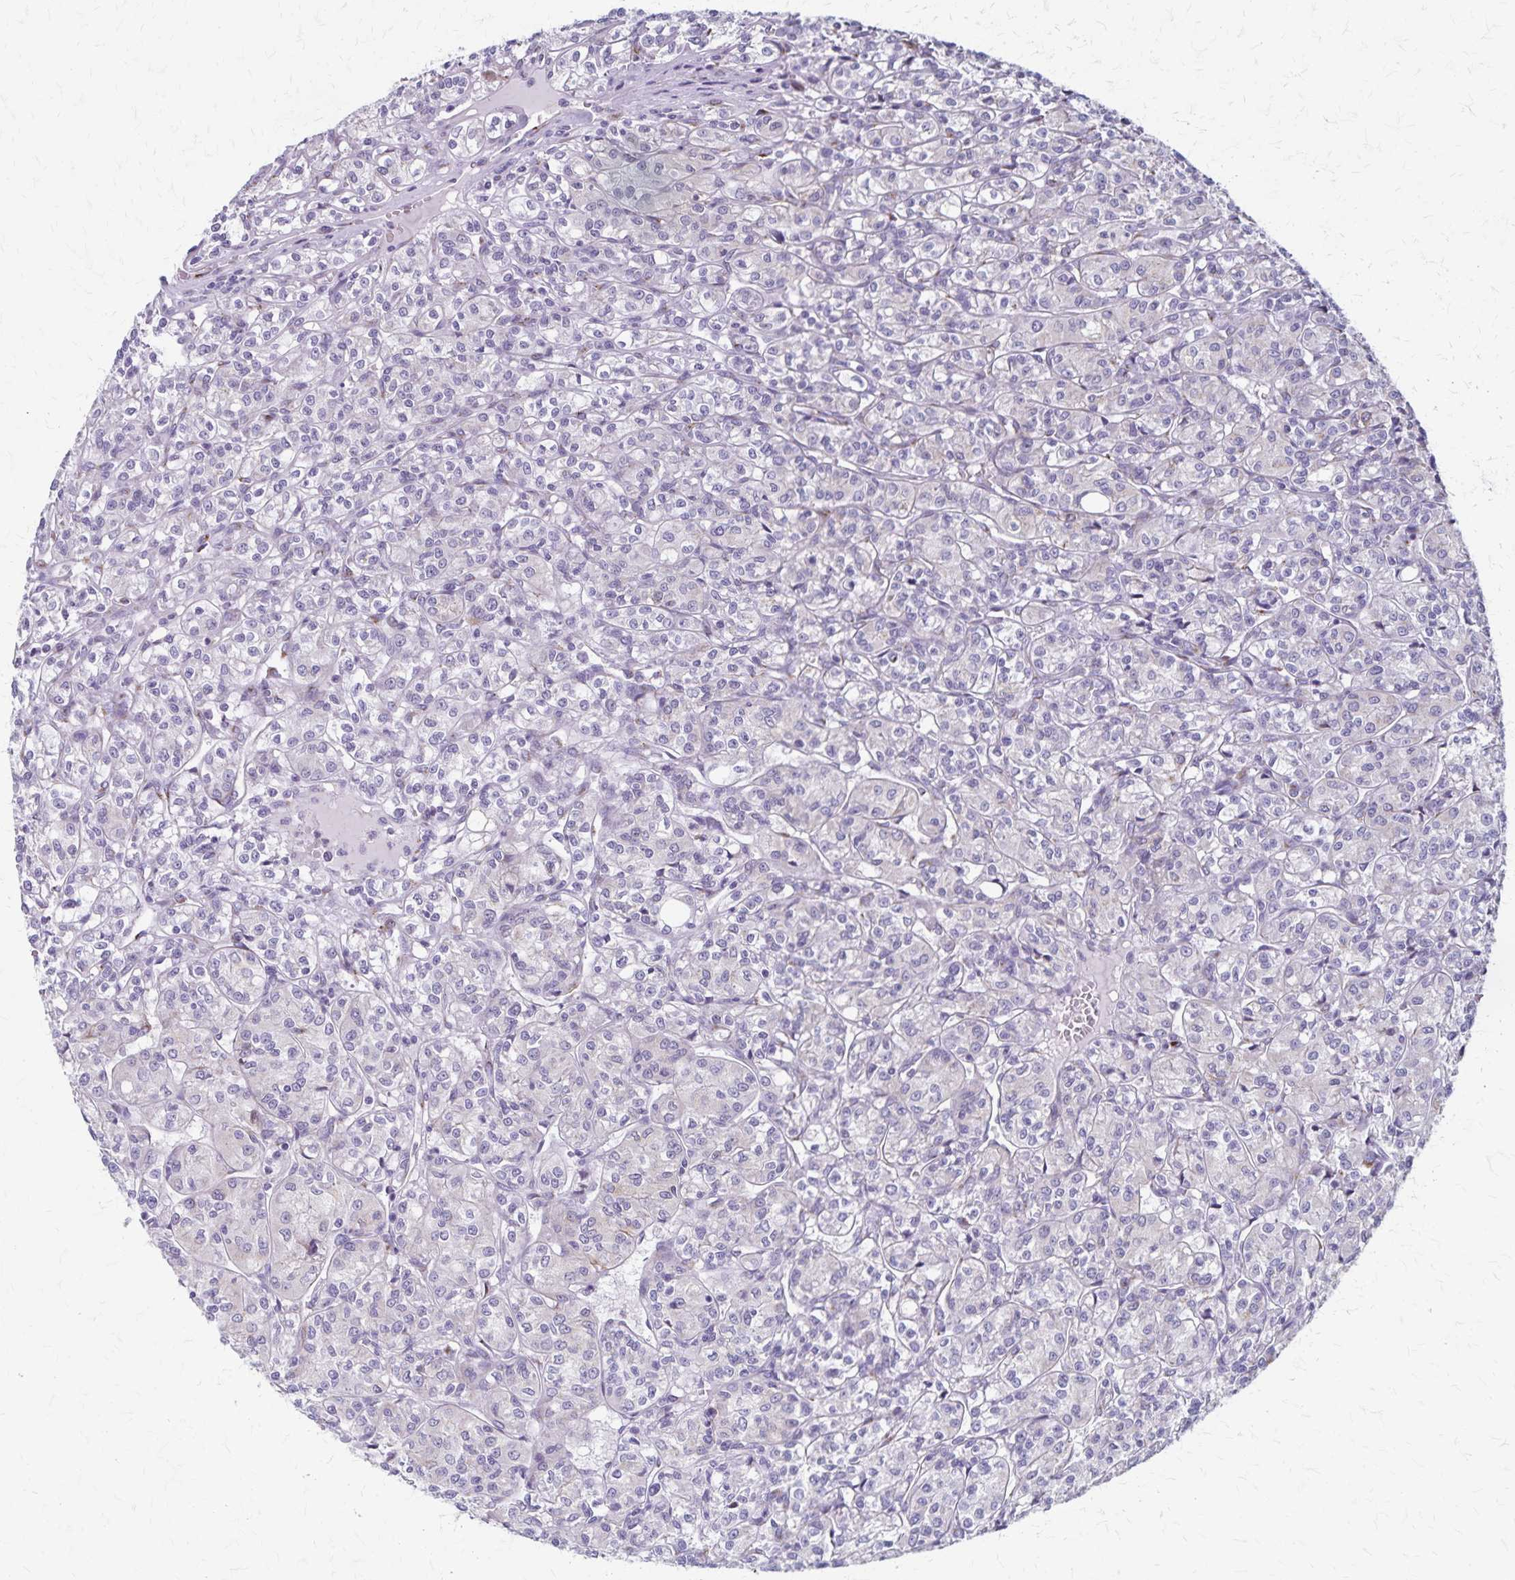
{"staining": {"intensity": "negative", "quantity": "none", "location": "none"}, "tissue": "renal cancer", "cell_type": "Tumor cells", "image_type": "cancer", "snomed": [{"axis": "morphology", "description": "Adenocarcinoma, NOS"}, {"axis": "topography", "description": "Kidney"}], "caption": "The immunohistochemistry photomicrograph has no significant staining in tumor cells of renal cancer tissue. (Brightfield microscopy of DAB immunohistochemistry (IHC) at high magnification).", "gene": "MCFD2", "patient": {"sex": "male", "age": 36}}